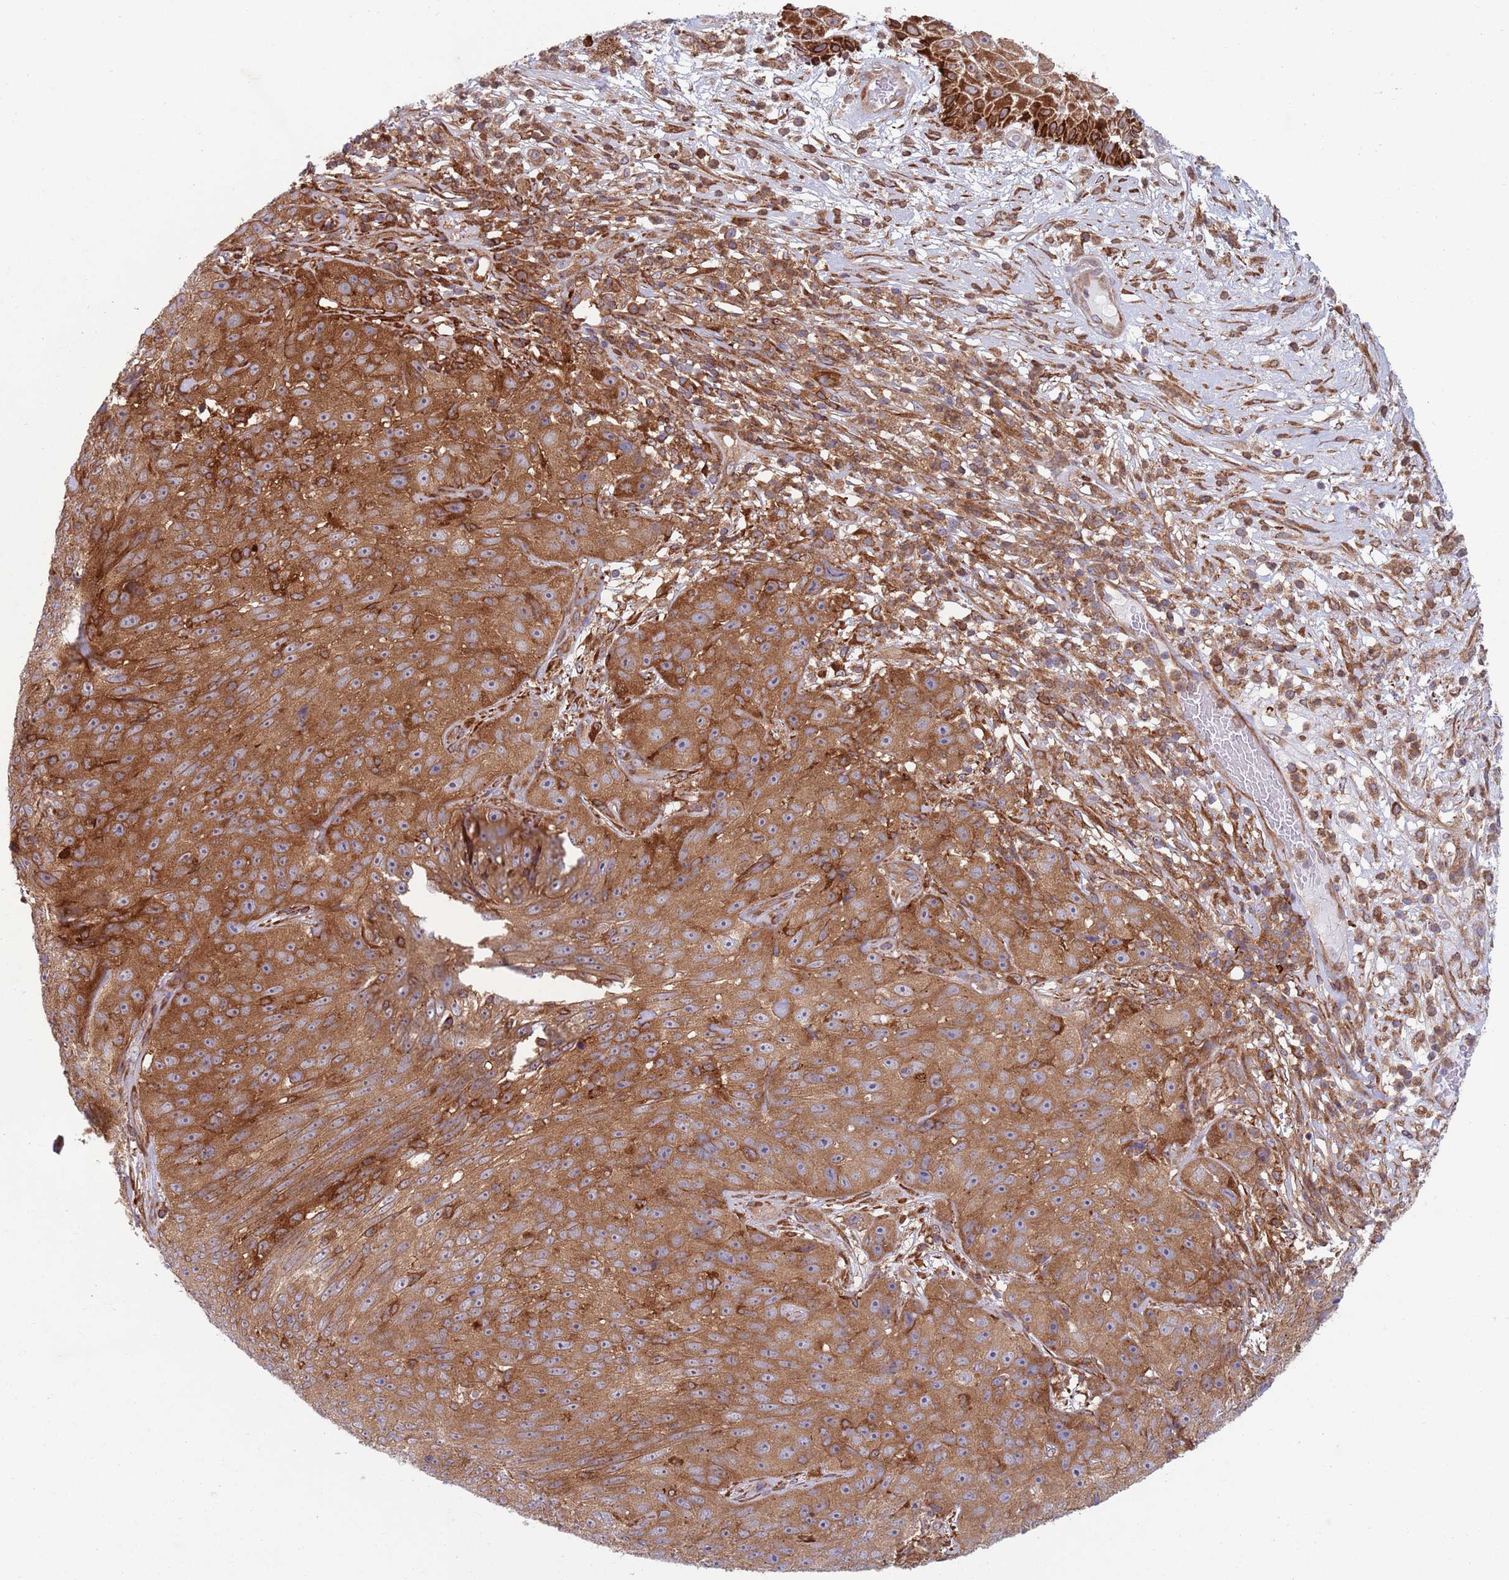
{"staining": {"intensity": "moderate", "quantity": ">75%", "location": "cytoplasmic/membranous"}, "tissue": "skin cancer", "cell_type": "Tumor cells", "image_type": "cancer", "snomed": [{"axis": "morphology", "description": "Squamous cell carcinoma, NOS"}, {"axis": "topography", "description": "Skin"}], "caption": "Human skin cancer stained with a brown dye reveals moderate cytoplasmic/membranous positive positivity in about >75% of tumor cells.", "gene": "ZMYM5", "patient": {"sex": "female", "age": 87}}